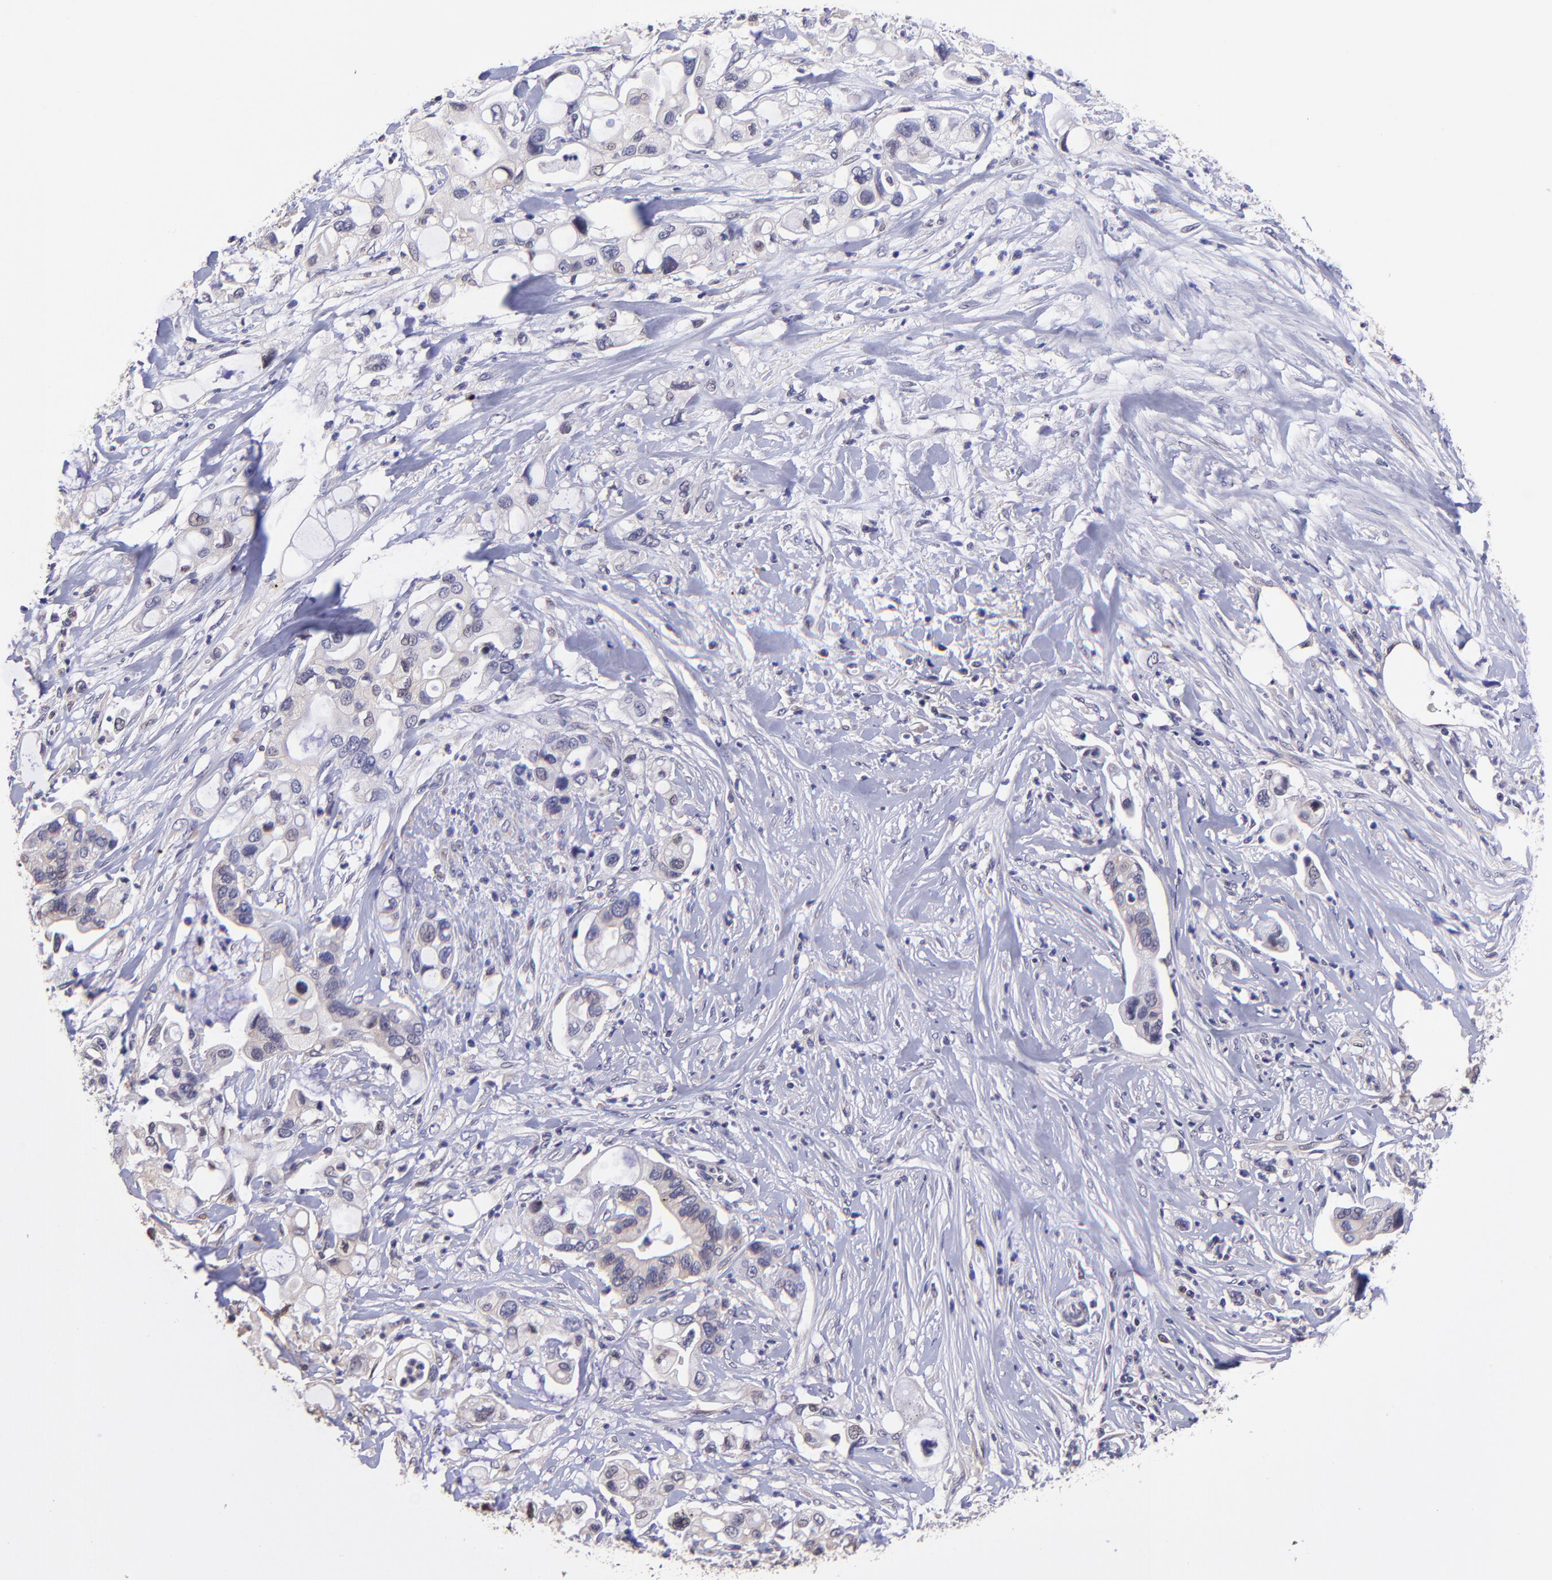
{"staining": {"intensity": "weak", "quantity": "<25%", "location": "cytoplasmic/membranous"}, "tissue": "pancreatic cancer", "cell_type": "Tumor cells", "image_type": "cancer", "snomed": [{"axis": "morphology", "description": "Adenocarcinoma, NOS"}, {"axis": "topography", "description": "Pancreas"}], "caption": "Immunohistochemistry of pancreatic adenocarcinoma reveals no staining in tumor cells.", "gene": "NSF", "patient": {"sex": "male", "age": 70}}